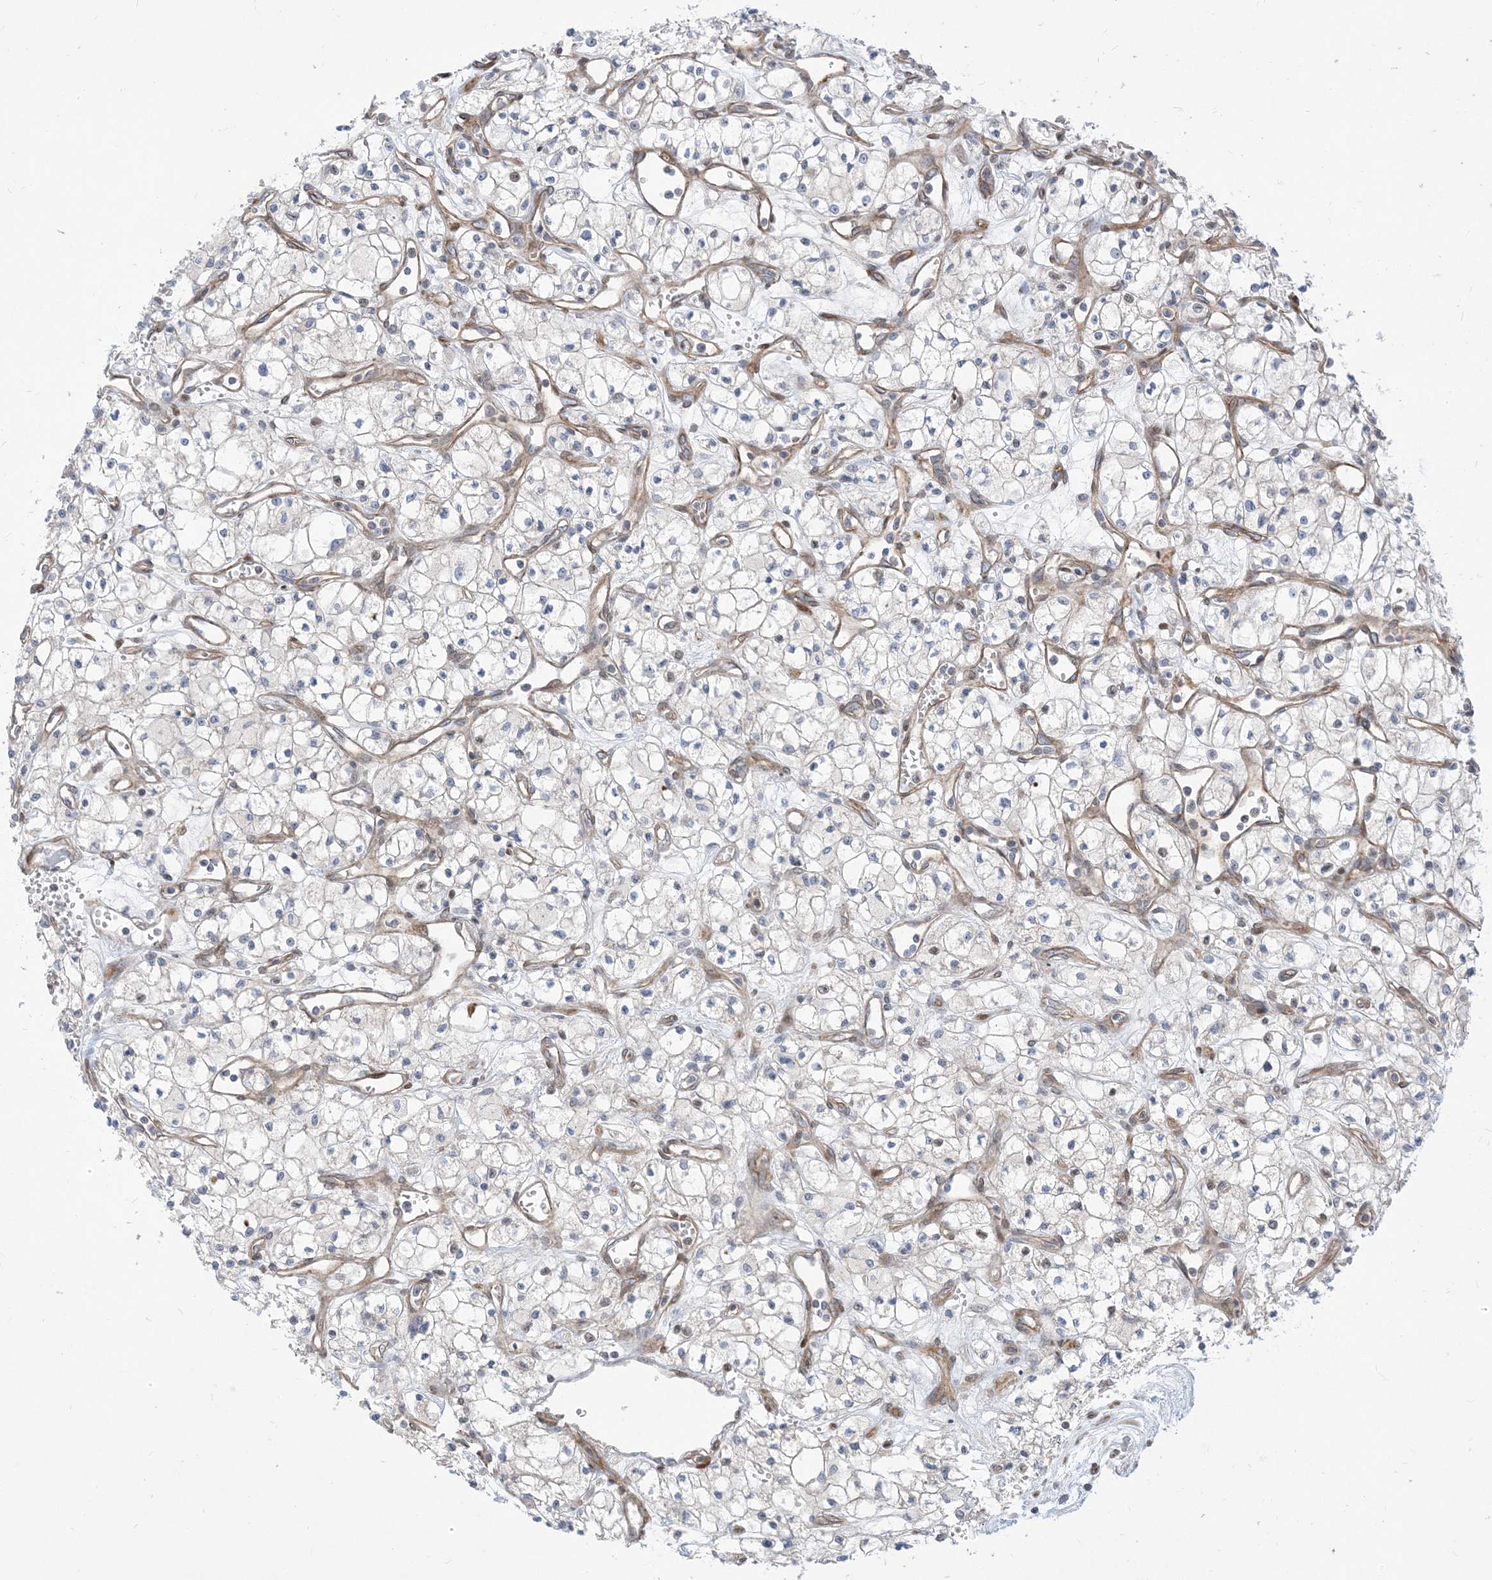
{"staining": {"intensity": "negative", "quantity": "none", "location": "none"}, "tissue": "renal cancer", "cell_type": "Tumor cells", "image_type": "cancer", "snomed": [{"axis": "morphology", "description": "Adenocarcinoma, NOS"}, {"axis": "topography", "description": "Kidney"}], "caption": "Renal cancer was stained to show a protein in brown. There is no significant positivity in tumor cells.", "gene": "TYSND1", "patient": {"sex": "male", "age": 59}}